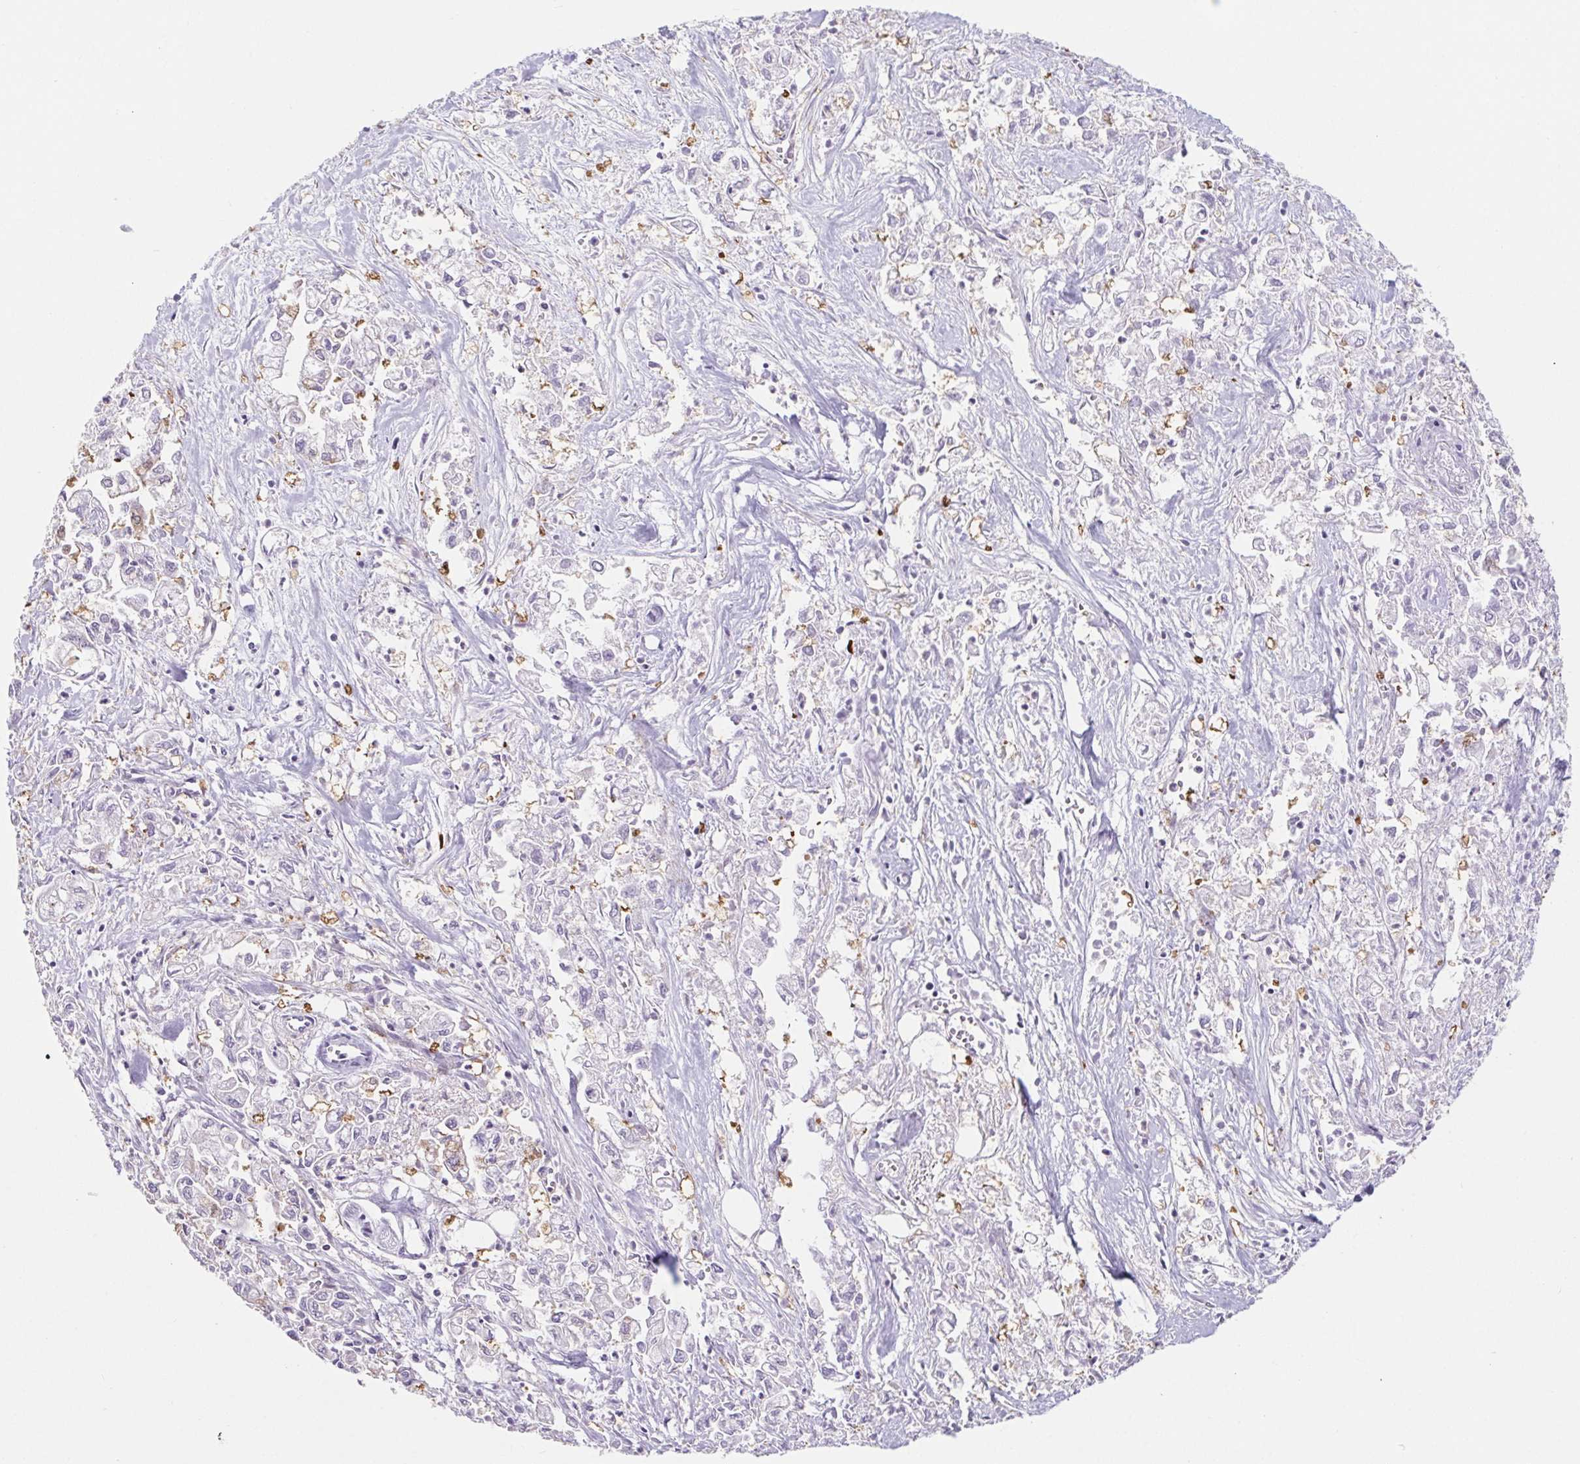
{"staining": {"intensity": "negative", "quantity": "none", "location": "none"}, "tissue": "pancreatic cancer", "cell_type": "Tumor cells", "image_type": "cancer", "snomed": [{"axis": "morphology", "description": "Adenocarcinoma, NOS"}, {"axis": "topography", "description": "Pancreas"}], "caption": "Pancreatic adenocarcinoma was stained to show a protein in brown. There is no significant staining in tumor cells.", "gene": "BCAS1", "patient": {"sex": "male", "age": 72}}